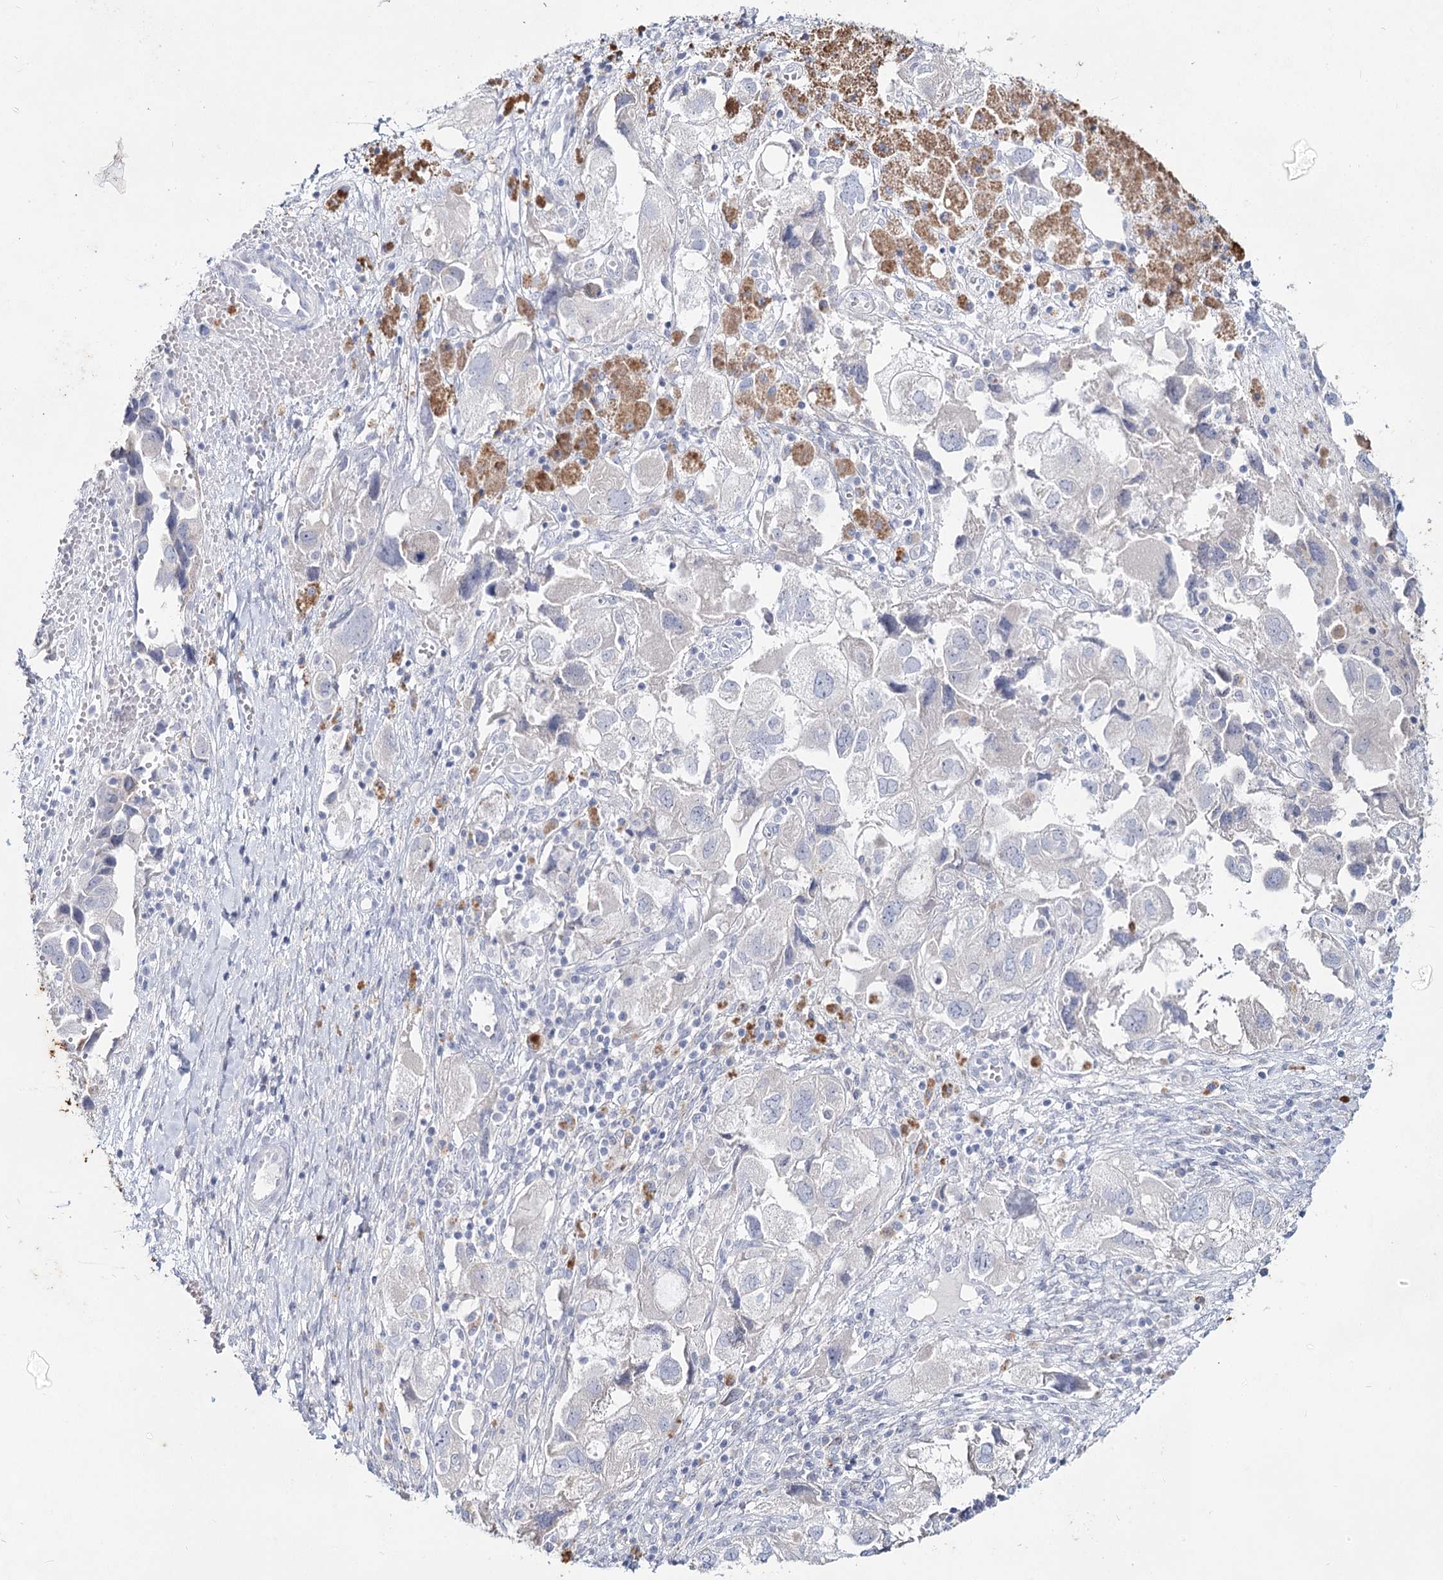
{"staining": {"intensity": "negative", "quantity": "none", "location": "none"}, "tissue": "ovarian cancer", "cell_type": "Tumor cells", "image_type": "cancer", "snomed": [{"axis": "morphology", "description": "Carcinoma, NOS"}, {"axis": "morphology", "description": "Cystadenocarcinoma, serous, NOS"}, {"axis": "topography", "description": "Ovary"}], "caption": "Immunohistochemical staining of human ovarian cancer demonstrates no significant staining in tumor cells. (Stains: DAB IHC with hematoxylin counter stain, Microscopy: brightfield microscopy at high magnification).", "gene": "CCDC73", "patient": {"sex": "female", "age": 69}}